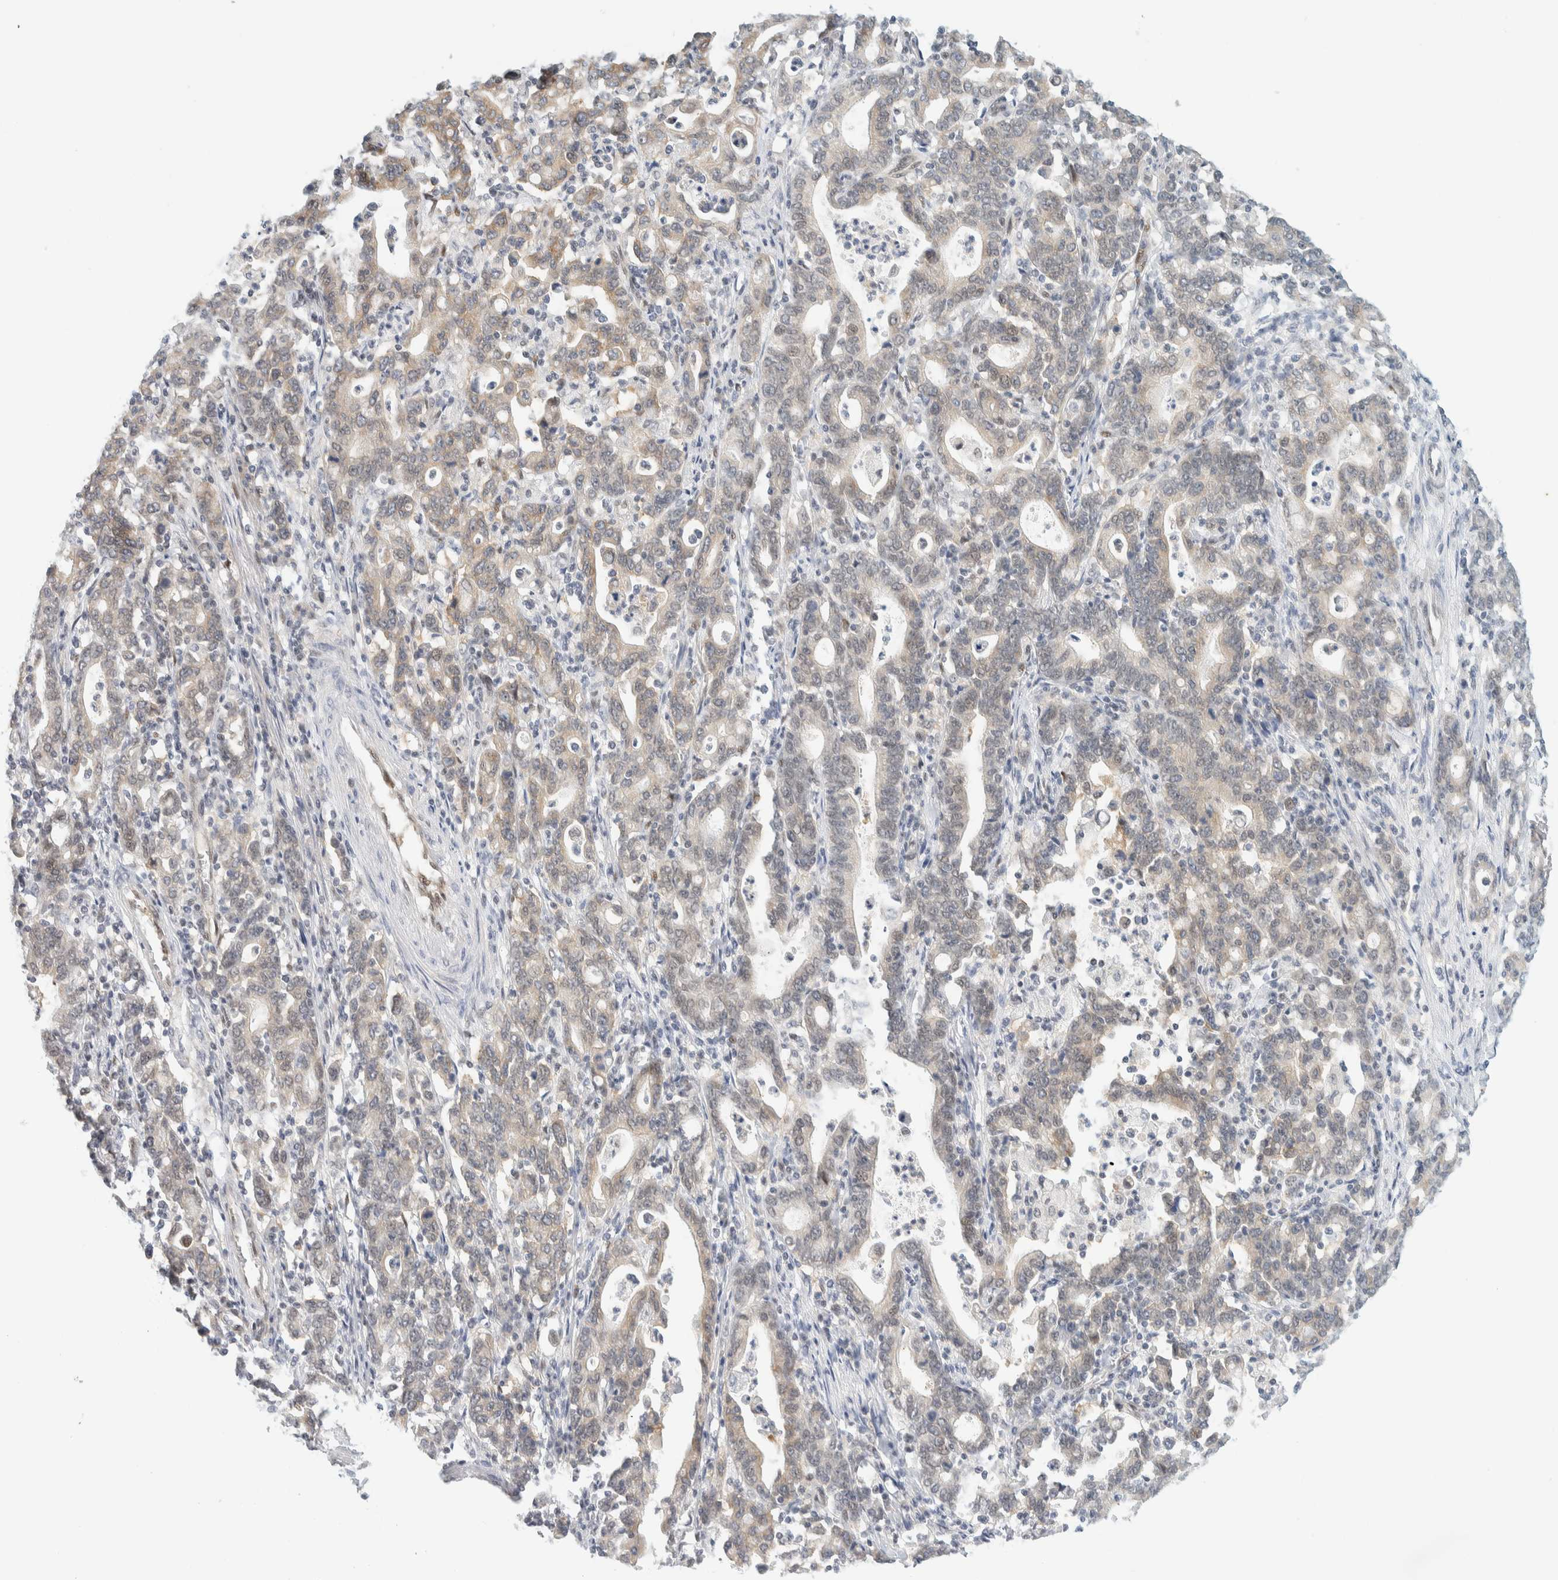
{"staining": {"intensity": "weak", "quantity": ">75%", "location": "cytoplasmic/membranous"}, "tissue": "stomach cancer", "cell_type": "Tumor cells", "image_type": "cancer", "snomed": [{"axis": "morphology", "description": "Adenocarcinoma, NOS"}, {"axis": "topography", "description": "Stomach, upper"}], "caption": "Brown immunohistochemical staining in adenocarcinoma (stomach) displays weak cytoplasmic/membranous expression in approximately >75% of tumor cells.", "gene": "ZNF683", "patient": {"sex": "male", "age": 69}}